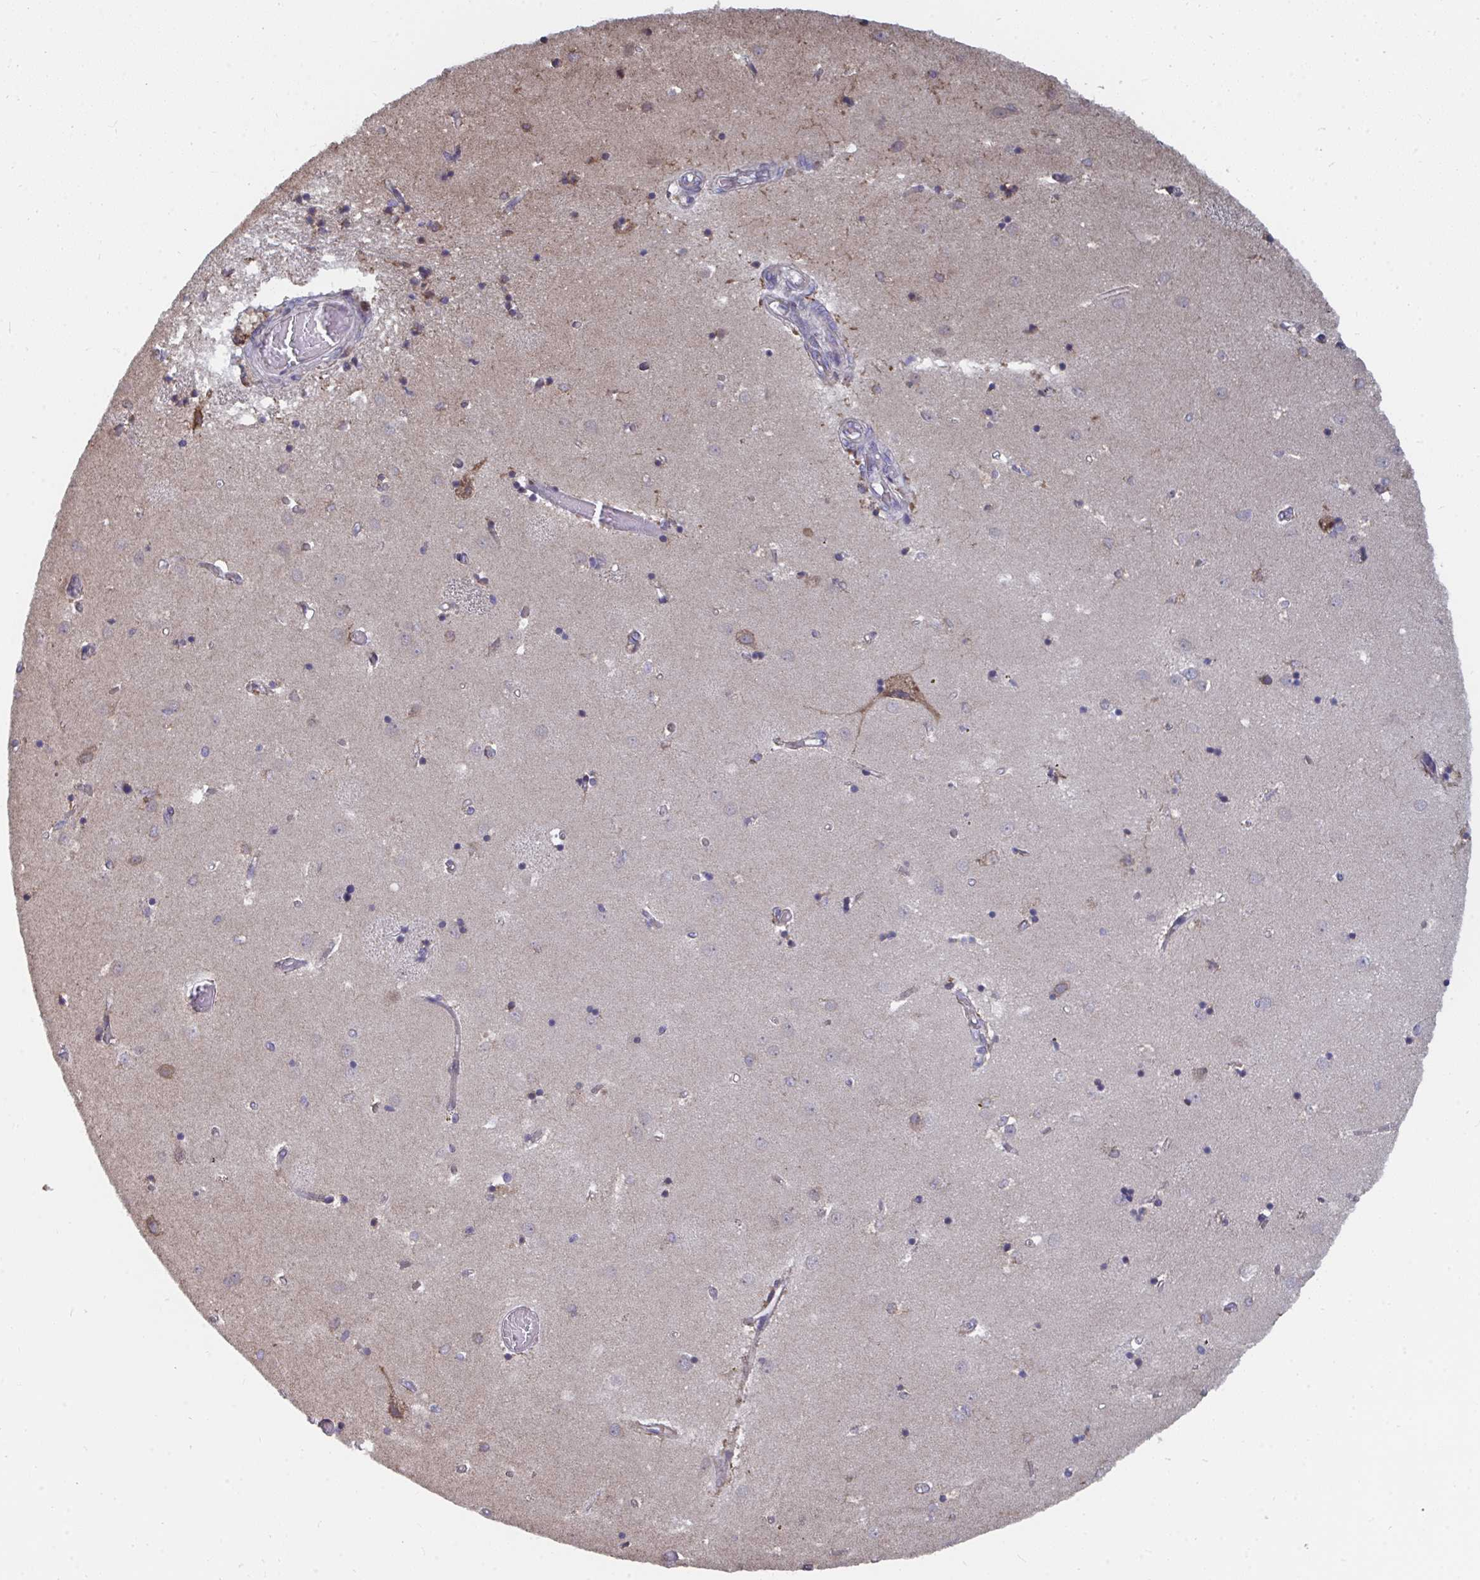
{"staining": {"intensity": "weak", "quantity": "<25%", "location": "cytoplasmic/membranous"}, "tissue": "caudate", "cell_type": "Glial cells", "image_type": "normal", "snomed": [{"axis": "morphology", "description": "Normal tissue, NOS"}, {"axis": "topography", "description": "Lateral ventricle wall"}], "caption": "This is an IHC micrograph of benign human caudate. There is no staining in glial cells.", "gene": "ELAVL1", "patient": {"sex": "male", "age": 54}}